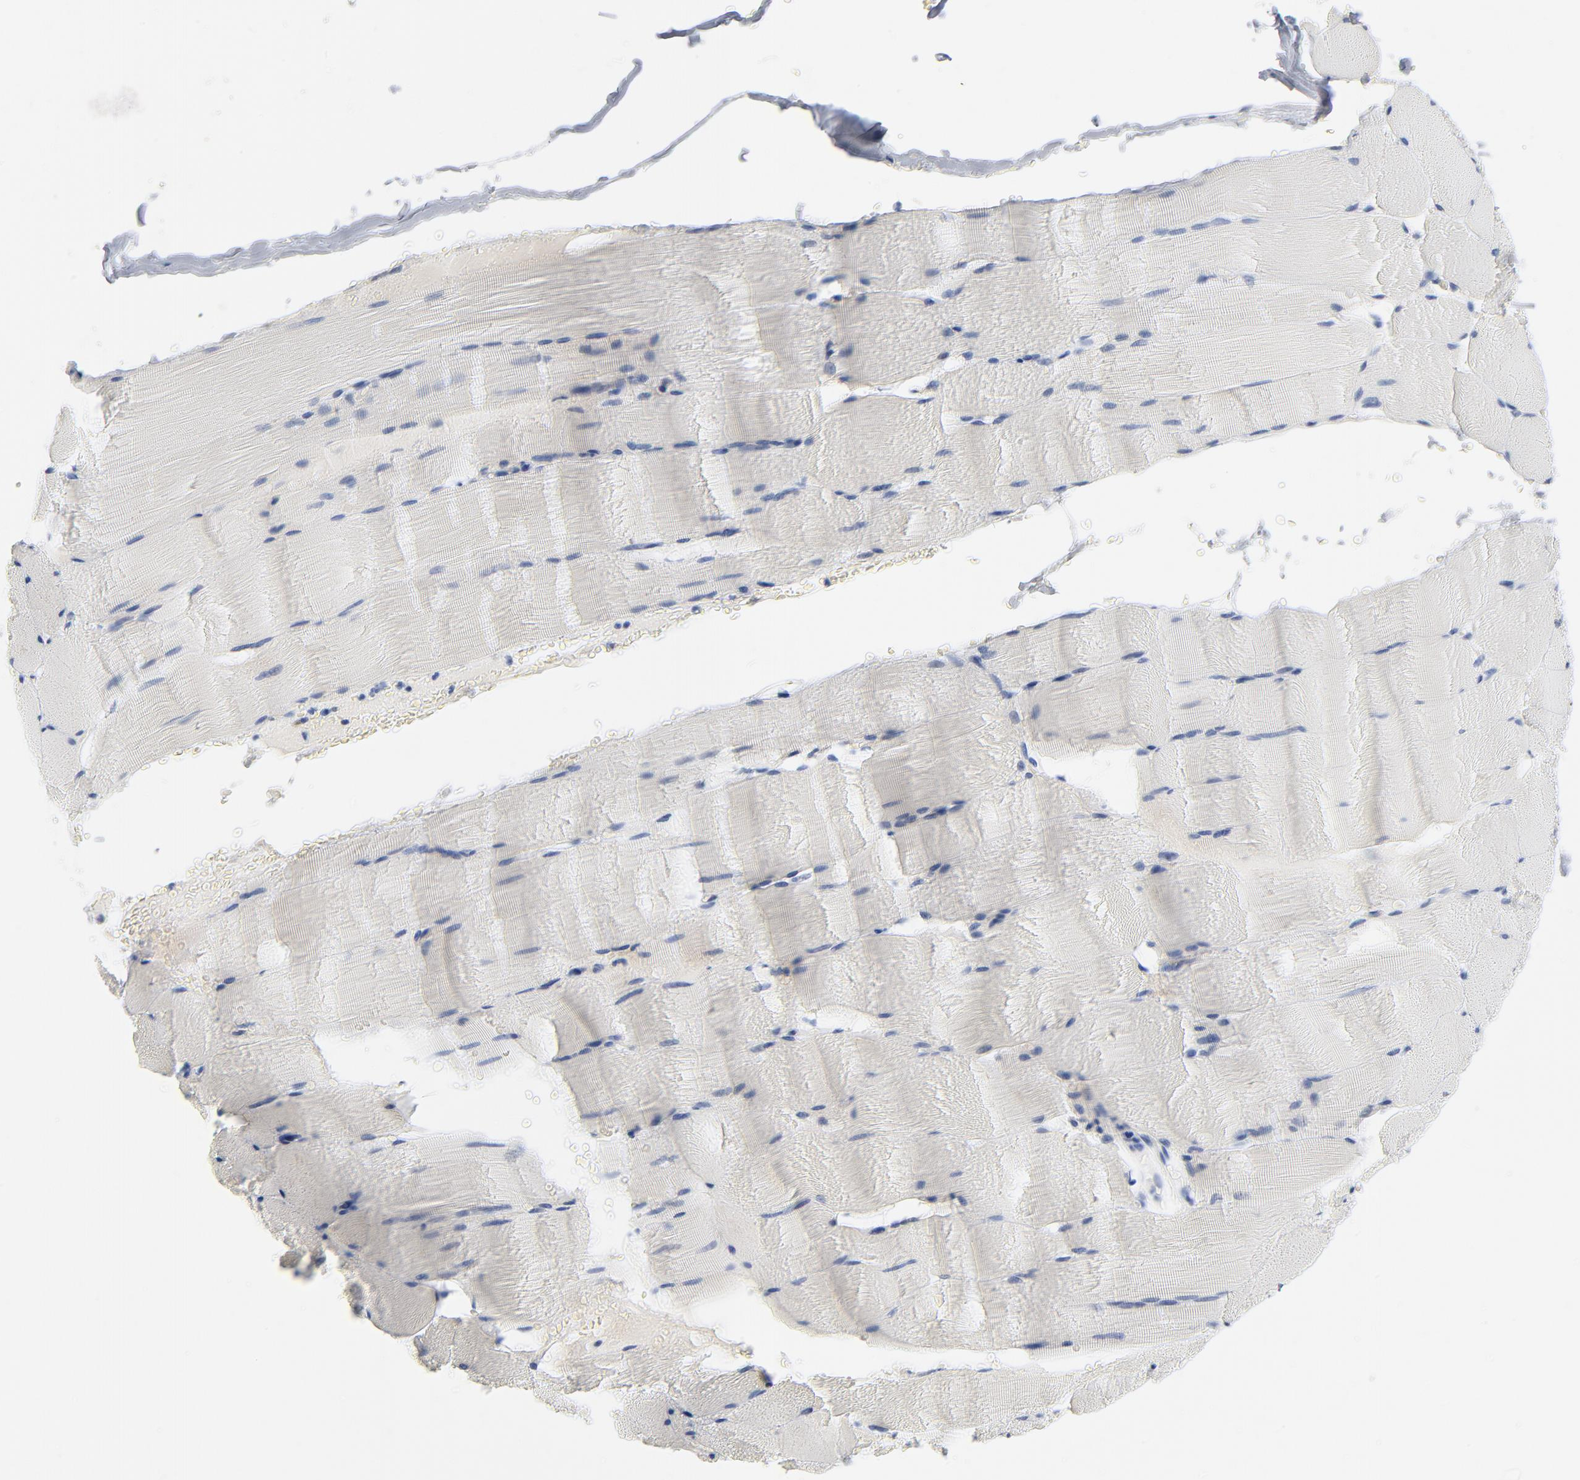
{"staining": {"intensity": "negative", "quantity": "none", "location": "none"}, "tissue": "skeletal muscle", "cell_type": "Myocytes", "image_type": "normal", "snomed": [{"axis": "morphology", "description": "Normal tissue, NOS"}, {"axis": "topography", "description": "Skeletal muscle"}], "caption": "Immunohistochemistry histopathology image of normal skeletal muscle: human skeletal muscle stained with DAB (3,3'-diaminobenzidine) displays no significant protein expression in myocytes.", "gene": "EPCAM", "patient": {"sex": "male", "age": 62}}